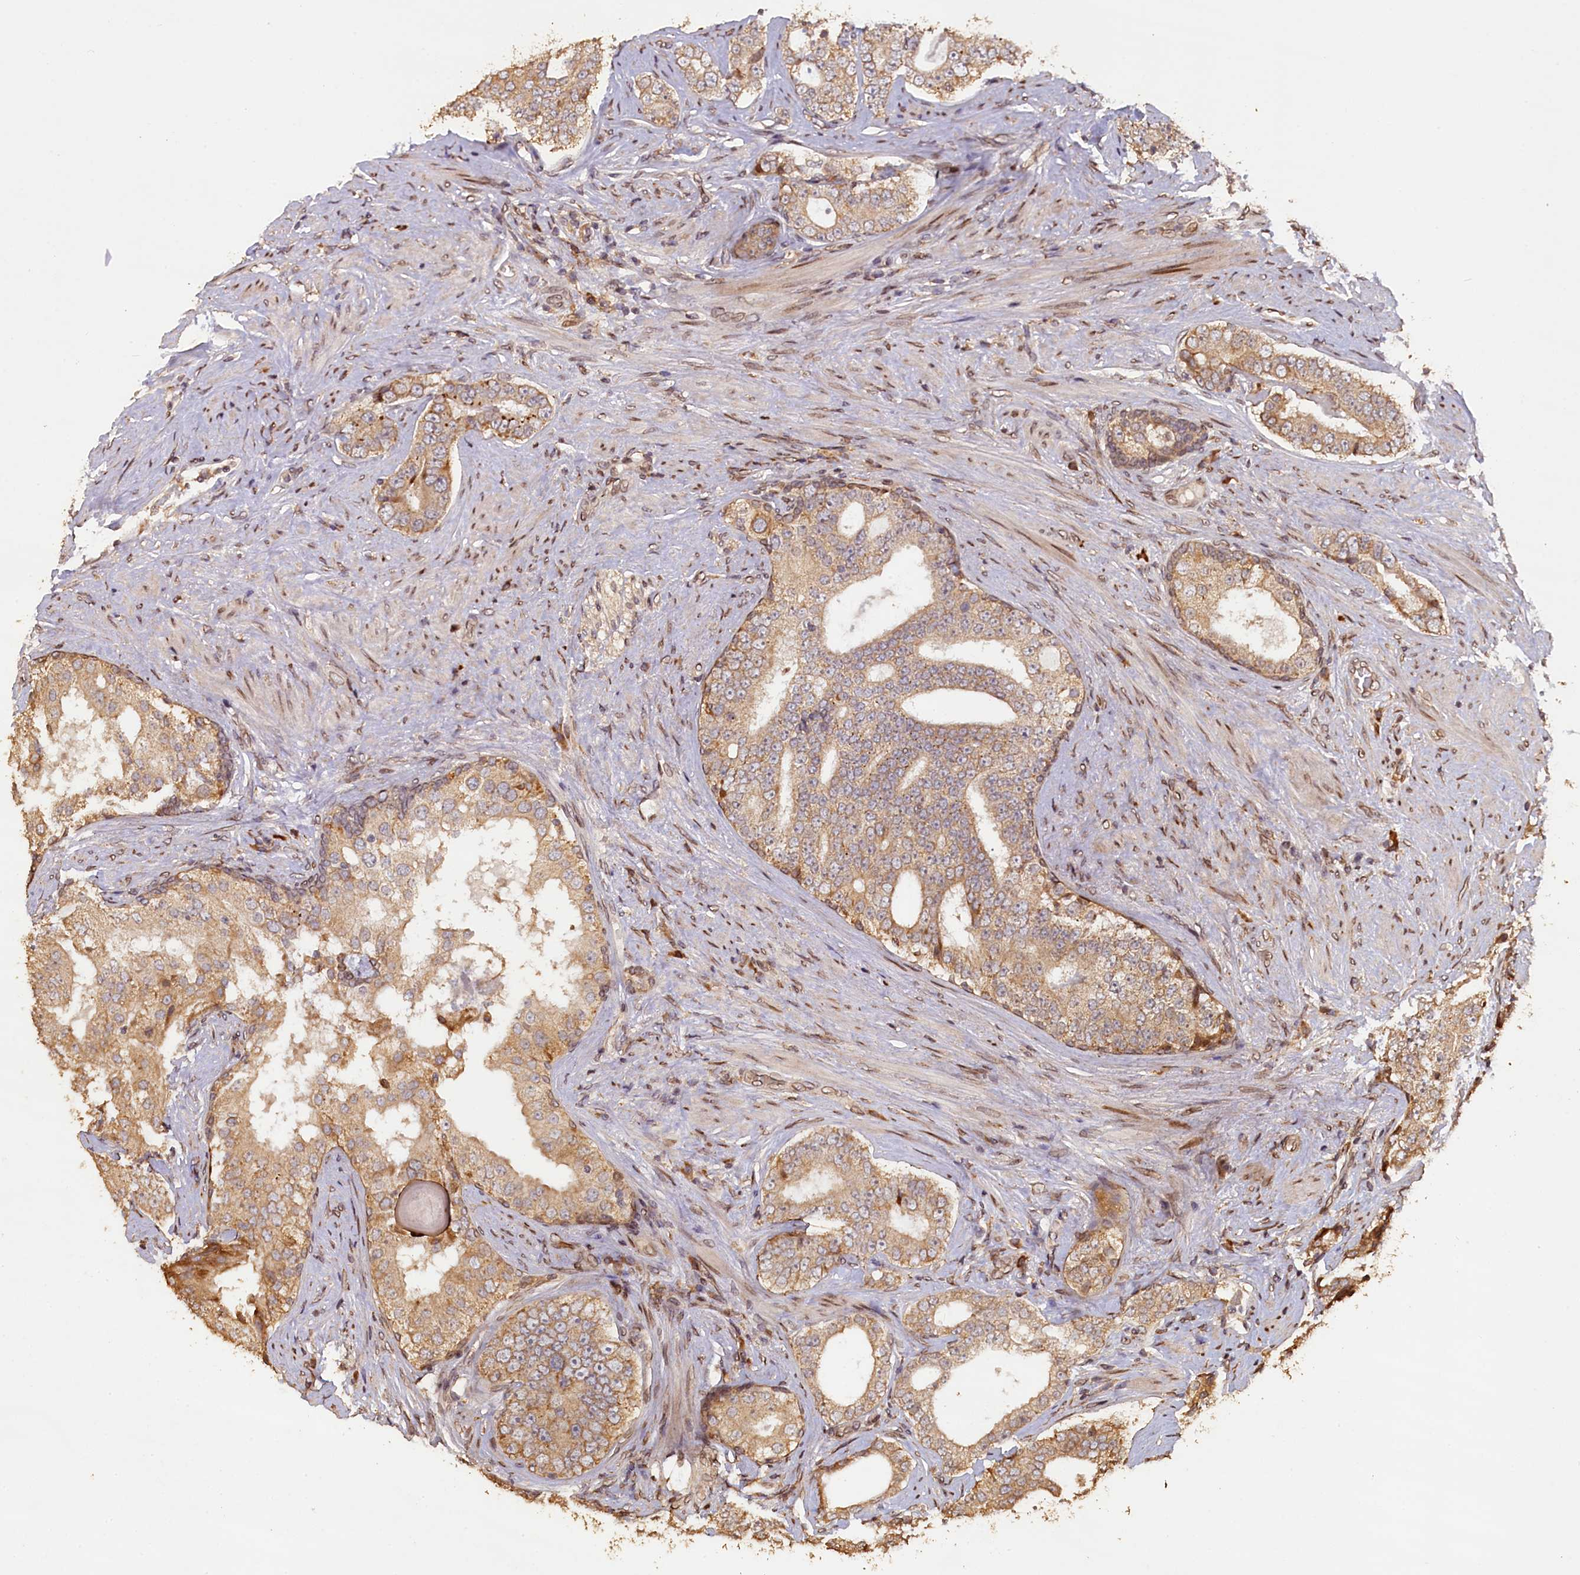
{"staining": {"intensity": "moderate", "quantity": ">75%", "location": "cytoplasmic/membranous"}, "tissue": "prostate cancer", "cell_type": "Tumor cells", "image_type": "cancer", "snomed": [{"axis": "morphology", "description": "Adenocarcinoma, High grade"}, {"axis": "topography", "description": "Prostate"}], "caption": "Immunohistochemical staining of human prostate cancer reveals medium levels of moderate cytoplasmic/membranous staining in about >75% of tumor cells.", "gene": "SLC38A7", "patient": {"sex": "male", "age": 56}}